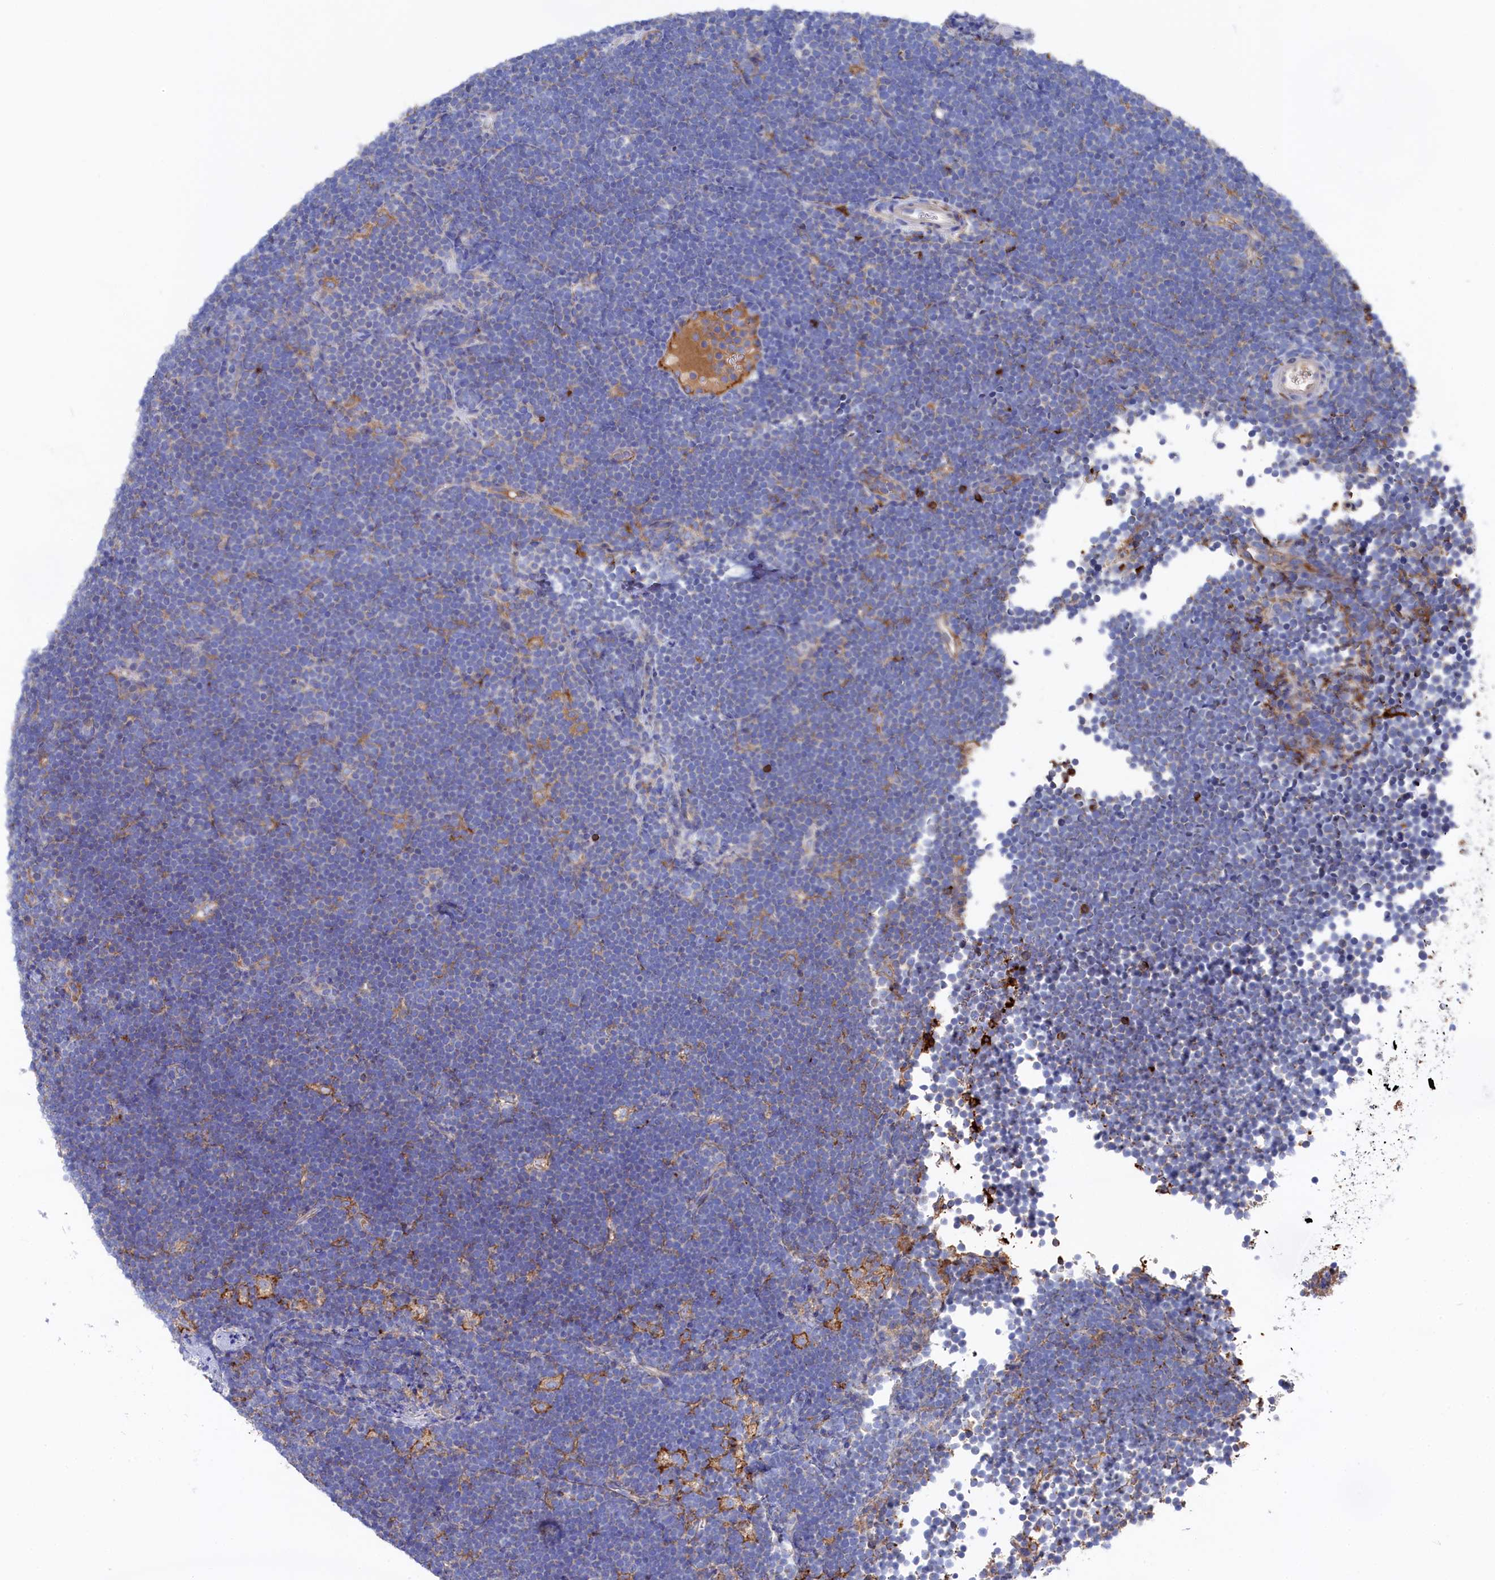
{"staining": {"intensity": "negative", "quantity": "none", "location": "none"}, "tissue": "lymphoma", "cell_type": "Tumor cells", "image_type": "cancer", "snomed": [{"axis": "morphology", "description": "Malignant lymphoma, non-Hodgkin's type, High grade"}, {"axis": "topography", "description": "Lymph node"}], "caption": "Histopathology image shows no significant protein staining in tumor cells of malignant lymphoma, non-Hodgkin's type (high-grade).", "gene": "C12orf73", "patient": {"sex": "male", "age": 13}}